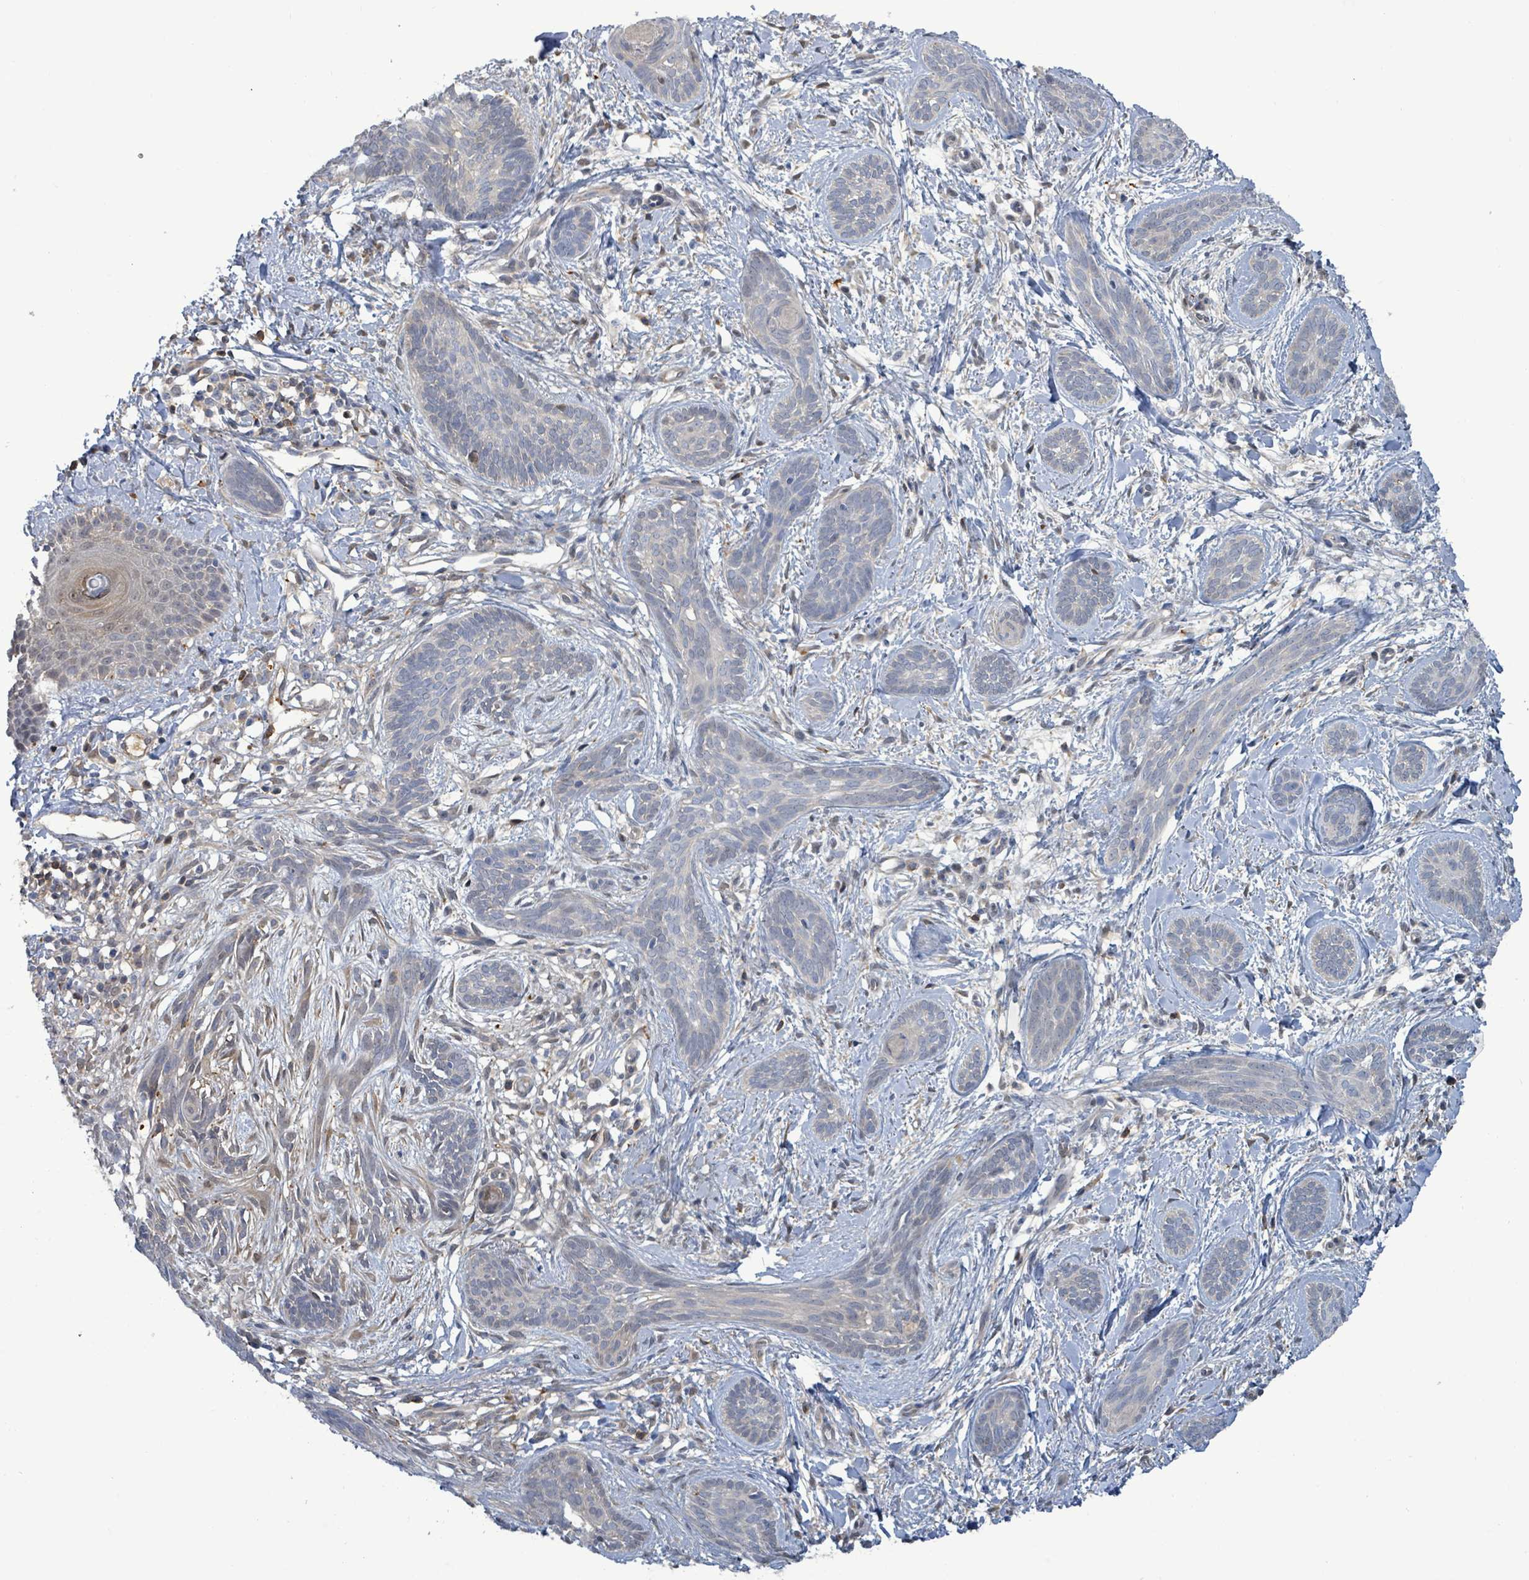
{"staining": {"intensity": "negative", "quantity": "none", "location": "none"}, "tissue": "skin cancer", "cell_type": "Tumor cells", "image_type": "cancer", "snomed": [{"axis": "morphology", "description": "Basal cell carcinoma"}, {"axis": "topography", "description": "Skin"}], "caption": "Immunohistochemistry (IHC) of skin cancer displays no positivity in tumor cells.", "gene": "PGAM1", "patient": {"sex": "female", "age": 81}}